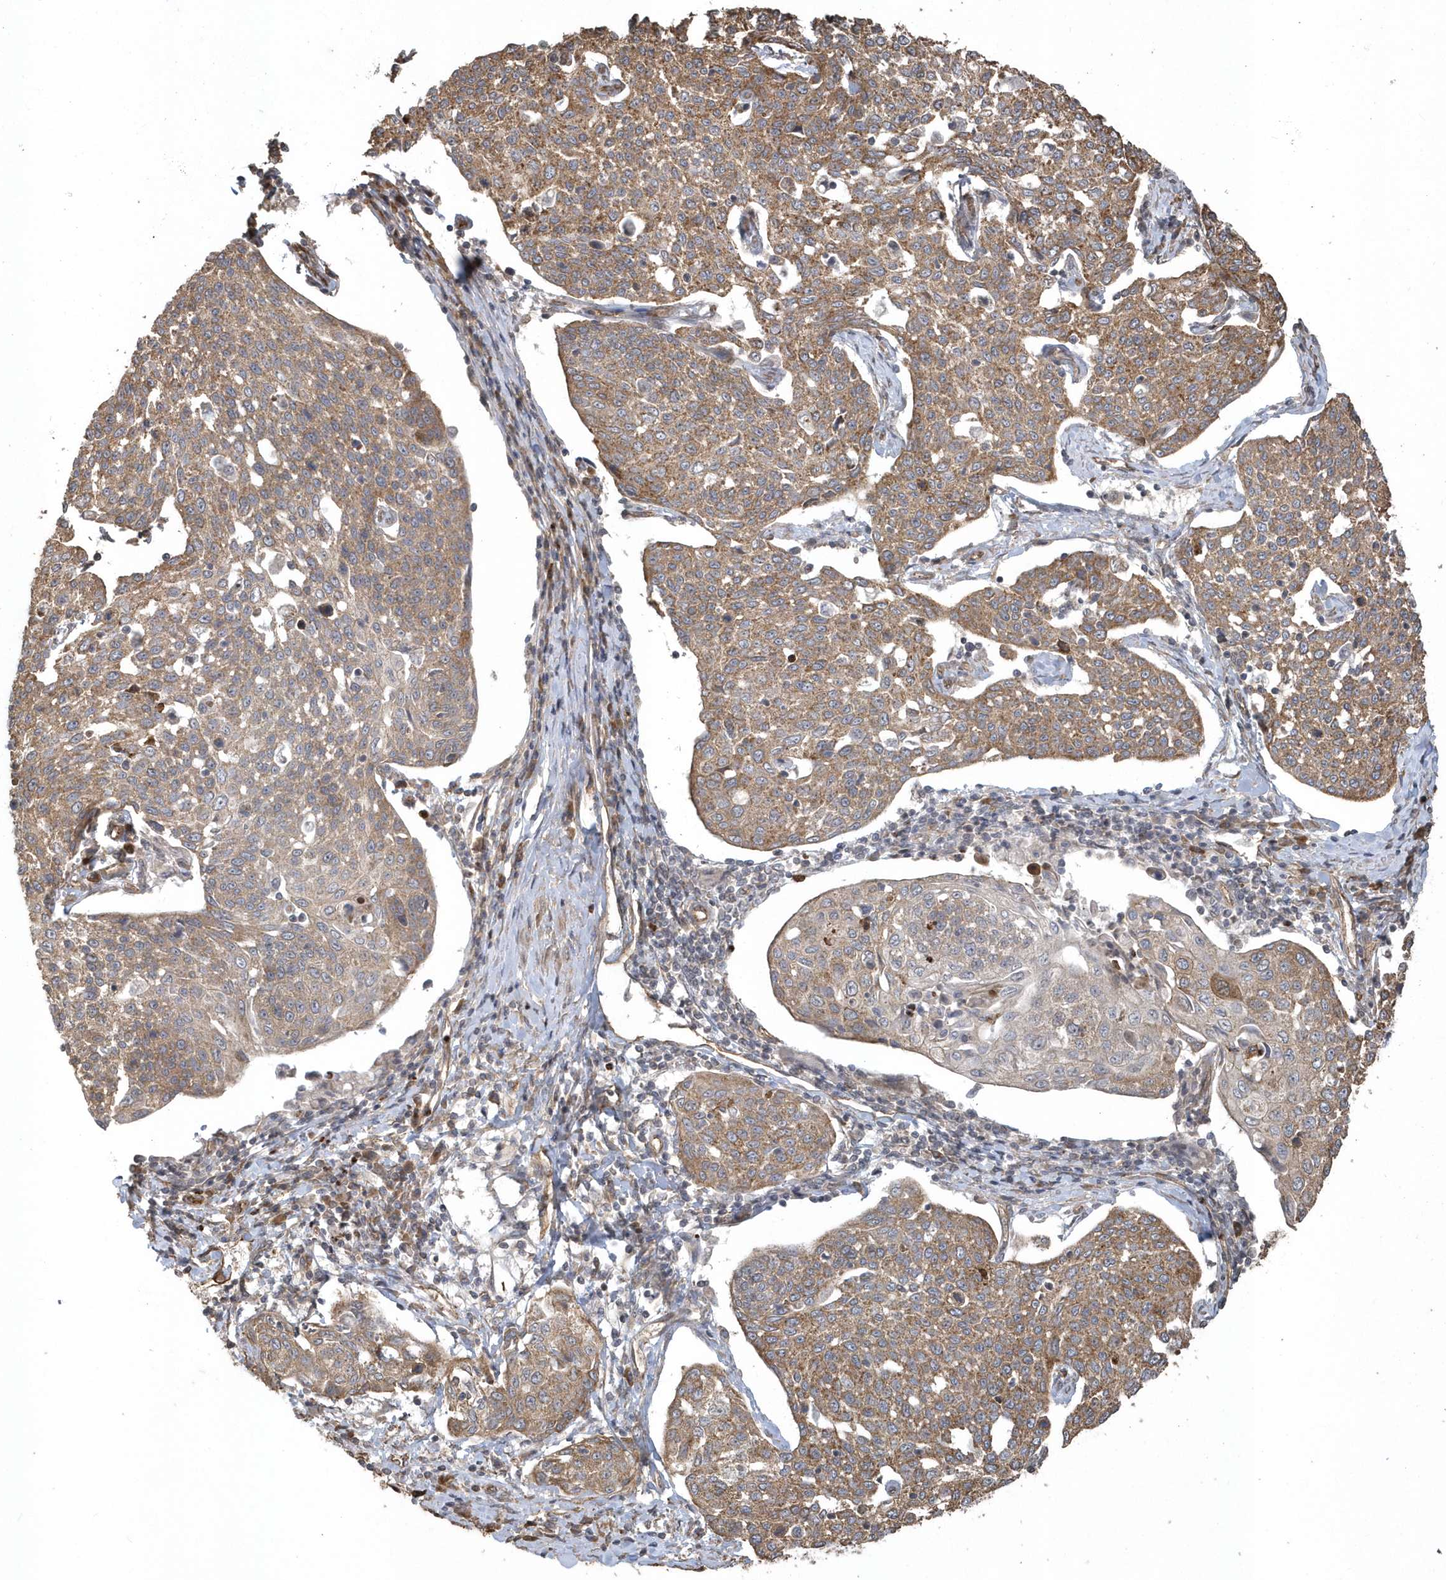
{"staining": {"intensity": "moderate", "quantity": ">75%", "location": "cytoplasmic/membranous"}, "tissue": "cervical cancer", "cell_type": "Tumor cells", "image_type": "cancer", "snomed": [{"axis": "morphology", "description": "Squamous cell carcinoma, NOS"}, {"axis": "topography", "description": "Cervix"}], "caption": "Brown immunohistochemical staining in cervical squamous cell carcinoma exhibits moderate cytoplasmic/membranous expression in approximately >75% of tumor cells.", "gene": "HERPUD1", "patient": {"sex": "female", "age": 34}}